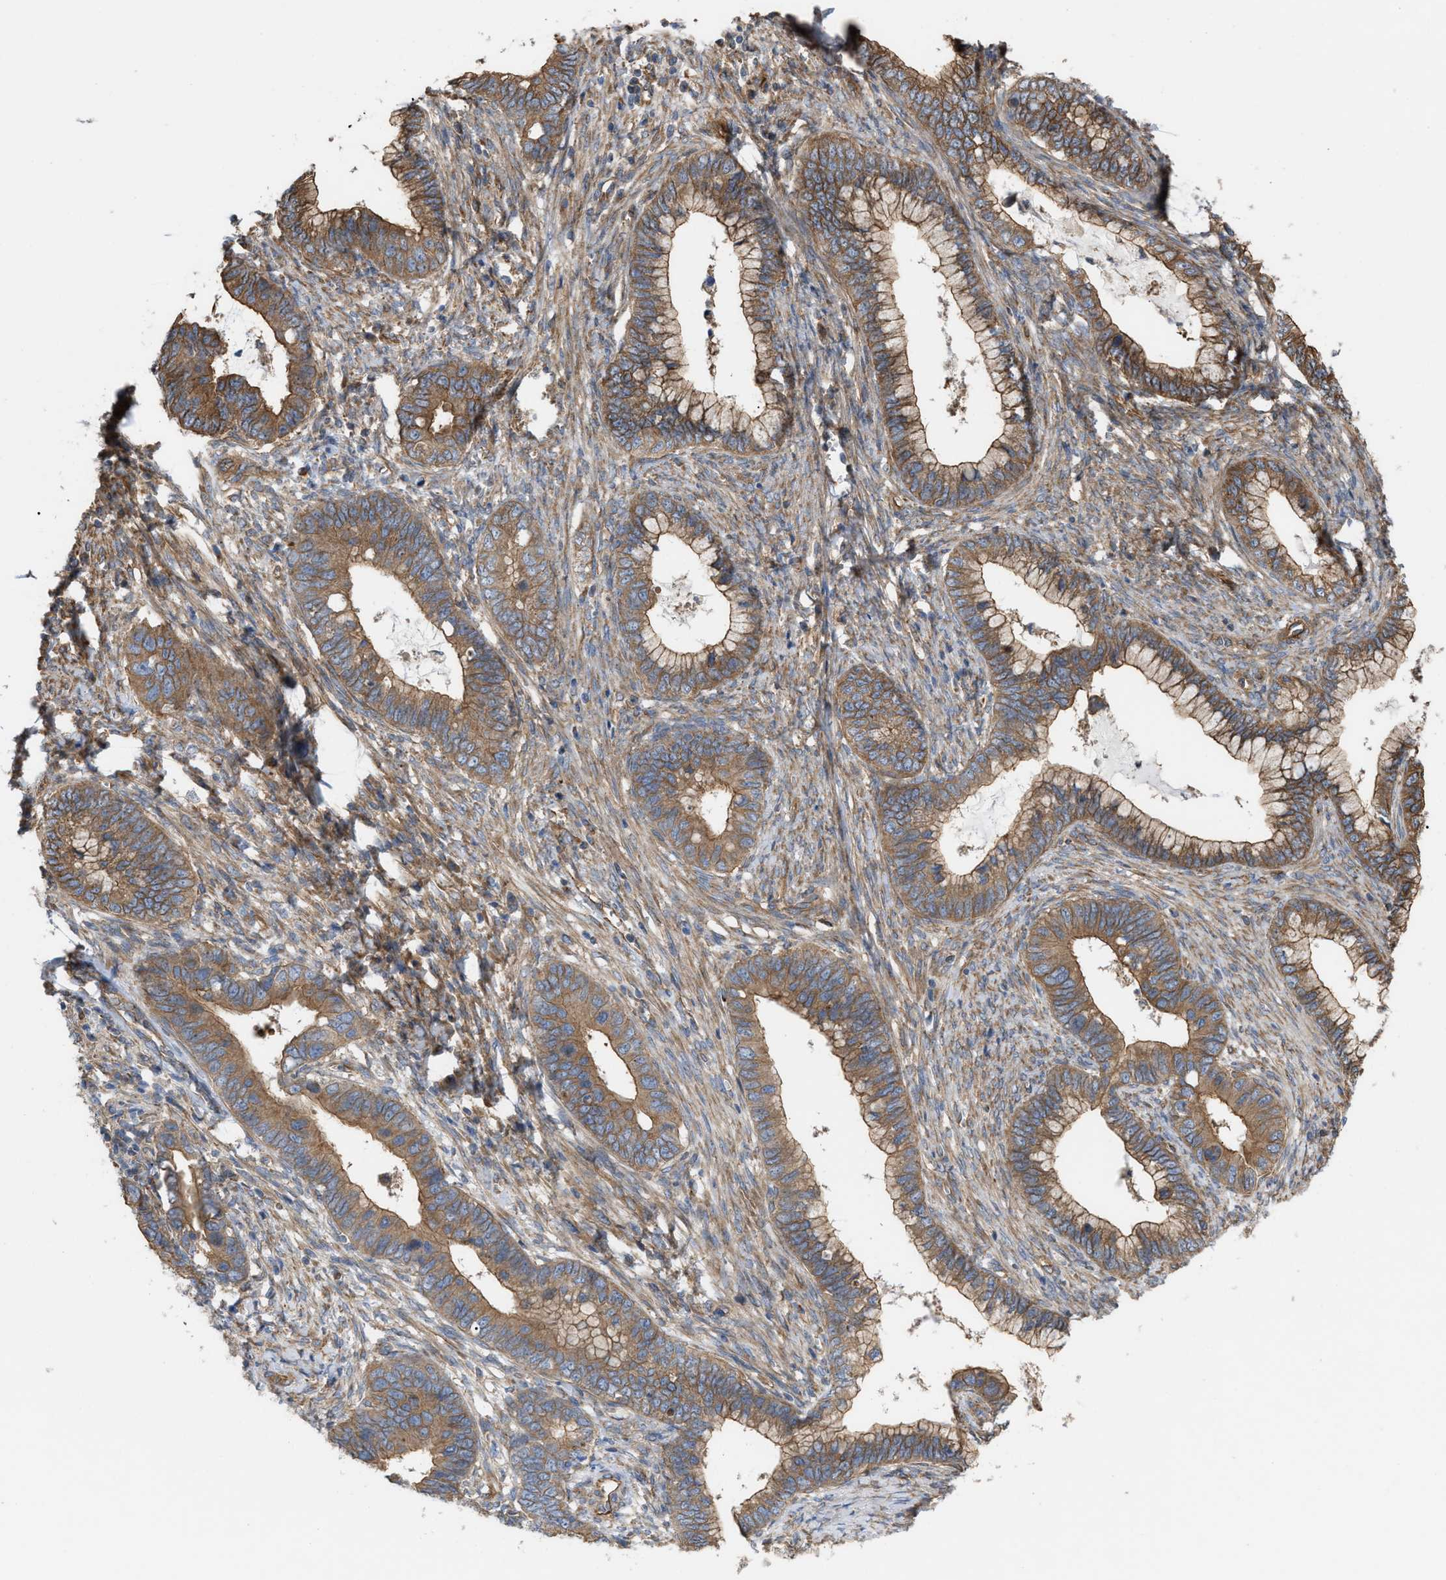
{"staining": {"intensity": "moderate", "quantity": ">75%", "location": "cytoplasmic/membranous"}, "tissue": "cervical cancer", "cell_type": "Tumor cells", "image_type": "cancer", "snomed": [{"axis": "morphology", "description": "Adenocarcinoma, NOS"}, {"axis": "topography", "description": "Cervix"}], "caption": "Brown immunohistochemical staining in adenocarcinoma (cervical) reveals moderate cytoplasmic/membranous staining in about >75% of tumor cells.", "gene": "EPS15L1", "patient": {"sex": "female", "age": 44}}